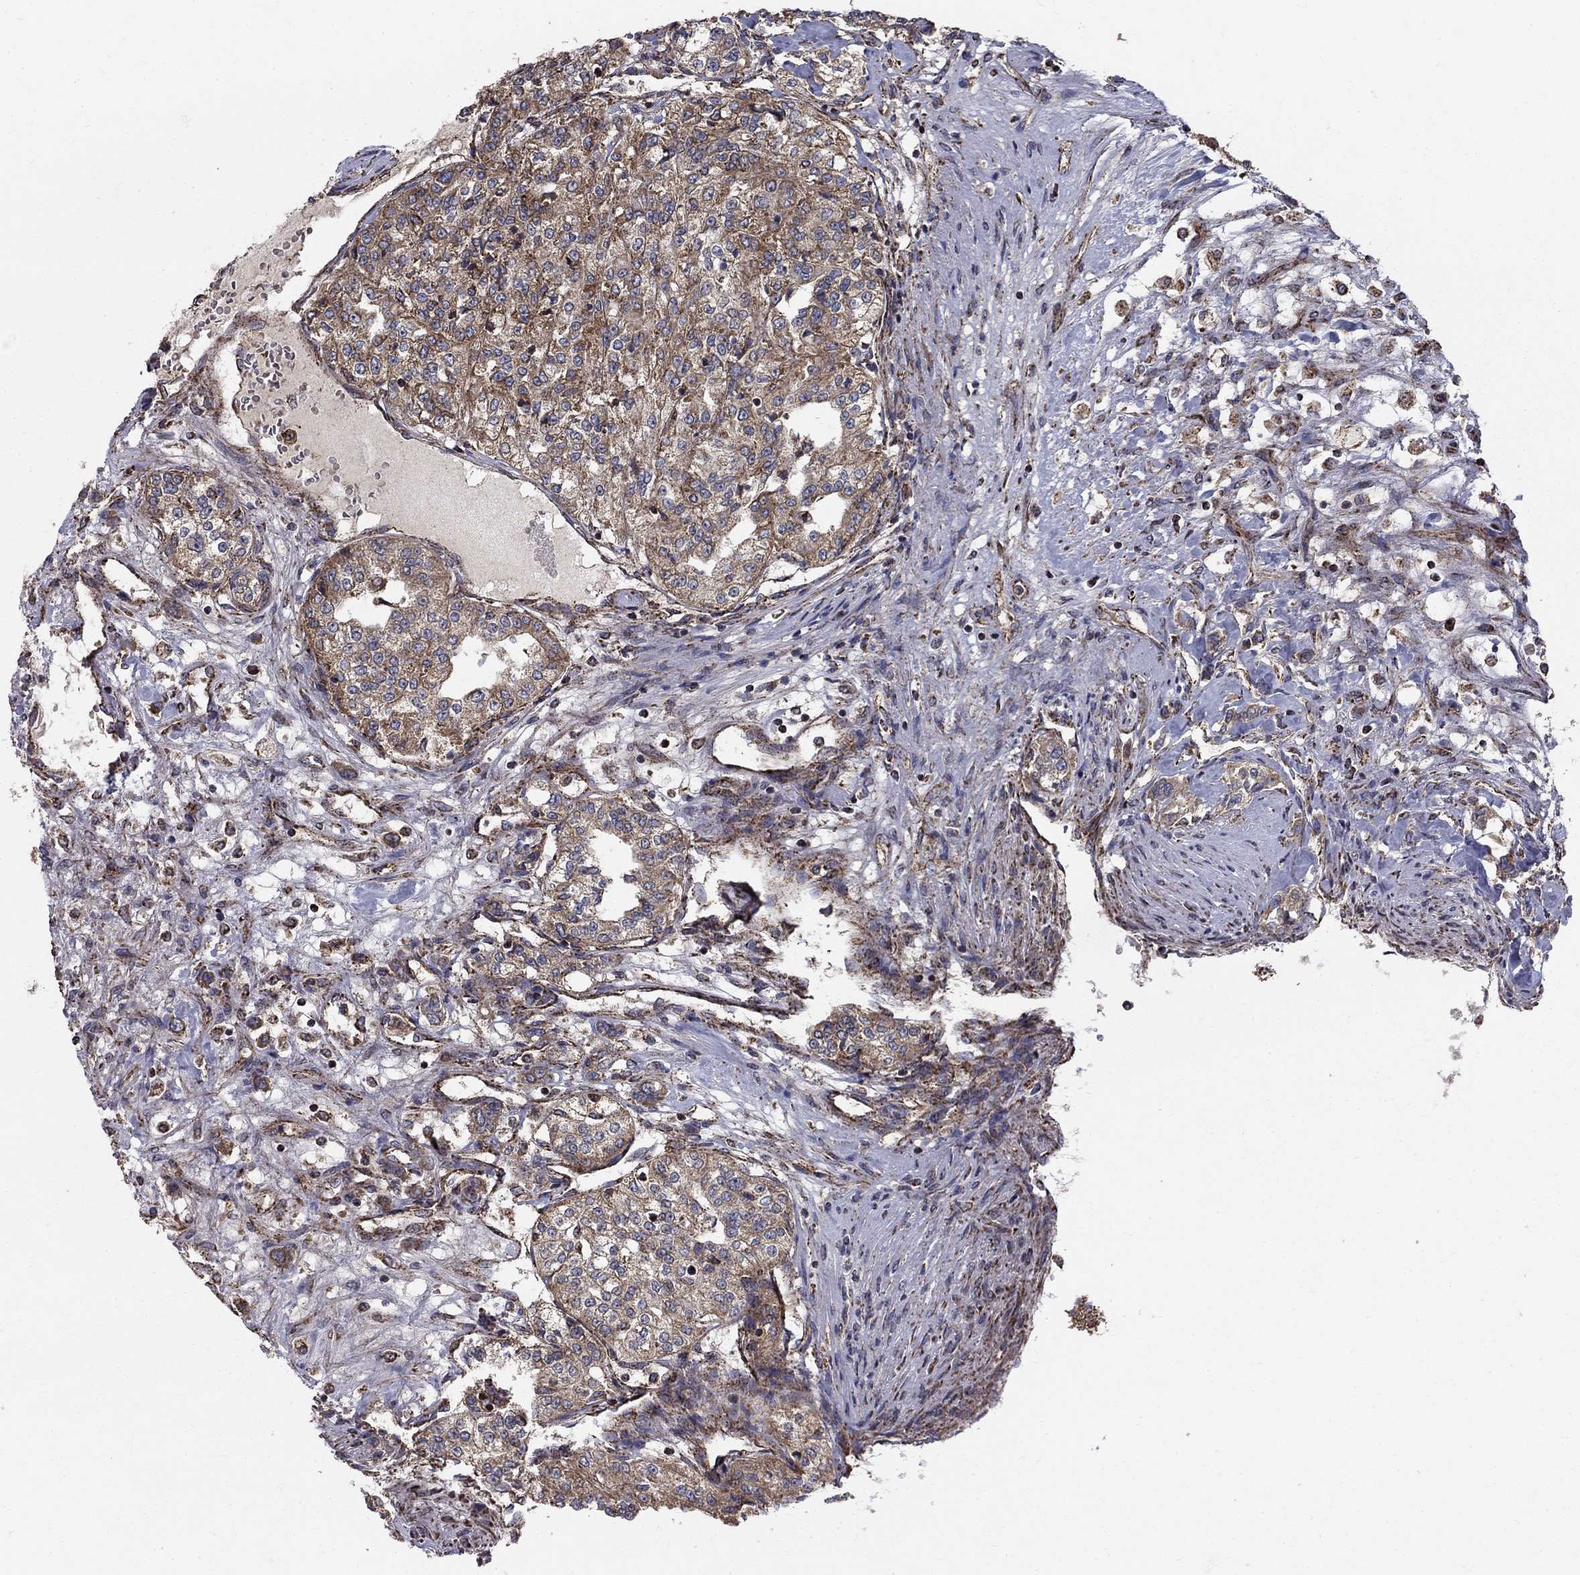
{"staining": {"intensity": "moderate", "quantity": ">75%", "location": "cytoplasmic/membranous"}, "tissue": "renal cancer", "cell_type": "Tumor cells", "image_type": "cancer", "snomed": [{"axis": "morphology", "description": "Adenocarcinoma, NOS"}, {"axis": "topography", "description": "Kidney"}], "caption": "Human renal cancer (adenocarcinoma) stained for a protein (brown) displays moderate cytoplasmic/membranous positive staining in about >75% of tumor cells.", "gene": "NDUFS8", "patient": {"sex": "female", "age": 63}}